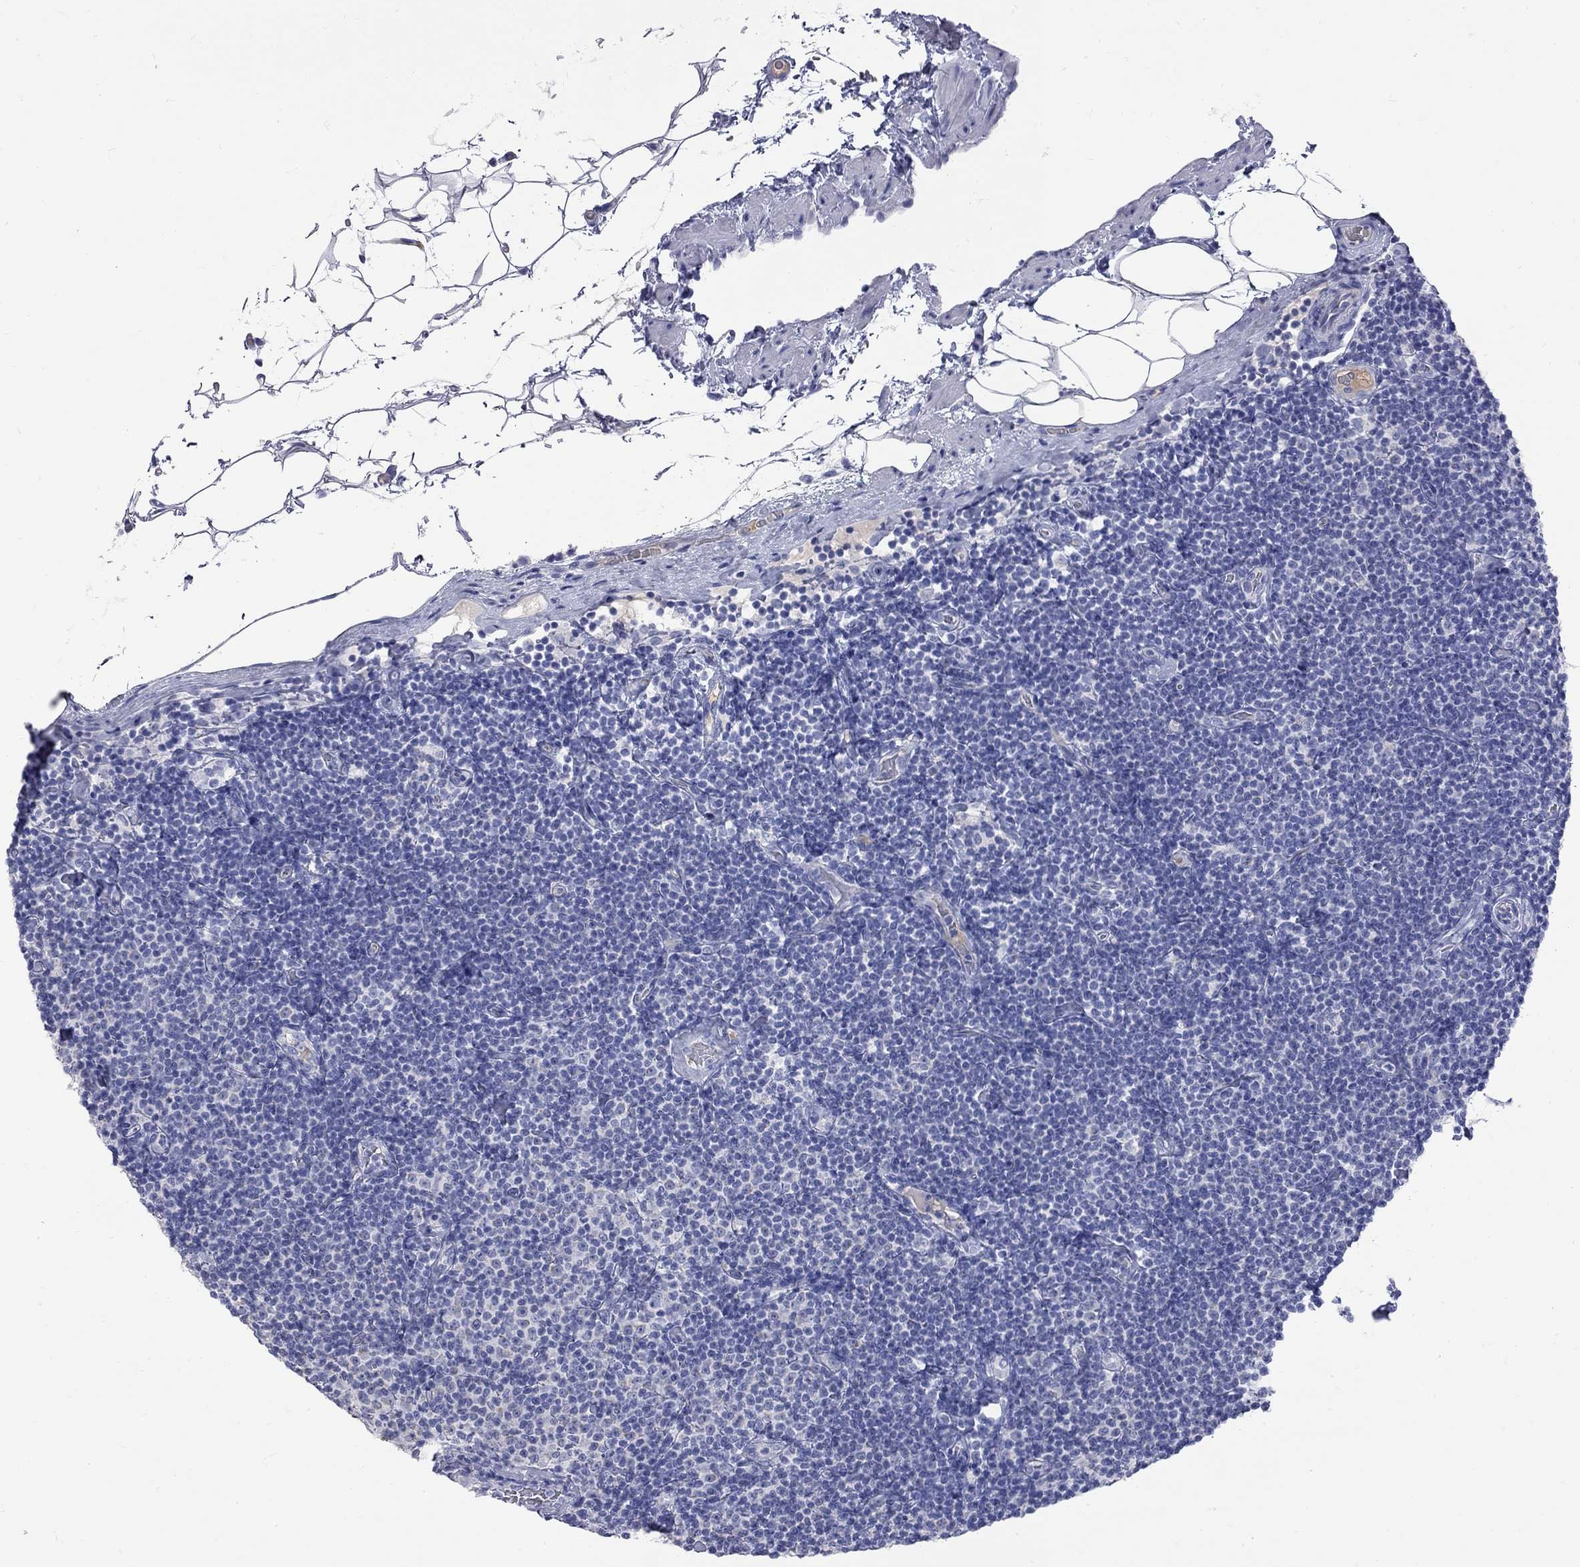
{"staining": {"intensity": "negative", "quantity": "none", "location": "none"}, "tissue": "lymphoma", "cell_type": "Tumor cells", "image_type": "cancer", "snomed": [{"axis": "morphology", "description": "Malignant lymphoma, non-Hodgkin's type, Low grade"}, {"axis": "topography", "description": "Lymph node"}], "caption": "IHC image of neoplastic tissue: human lymphoma stained with DAB (3,3'-diaminobenzidine) reveals no significant protein expression in tumor cells. (Brightfield microscopy of DAB IHC at high magnification).", "gene": "KCND2", "patient": {"sex": "male", "age": 81}}